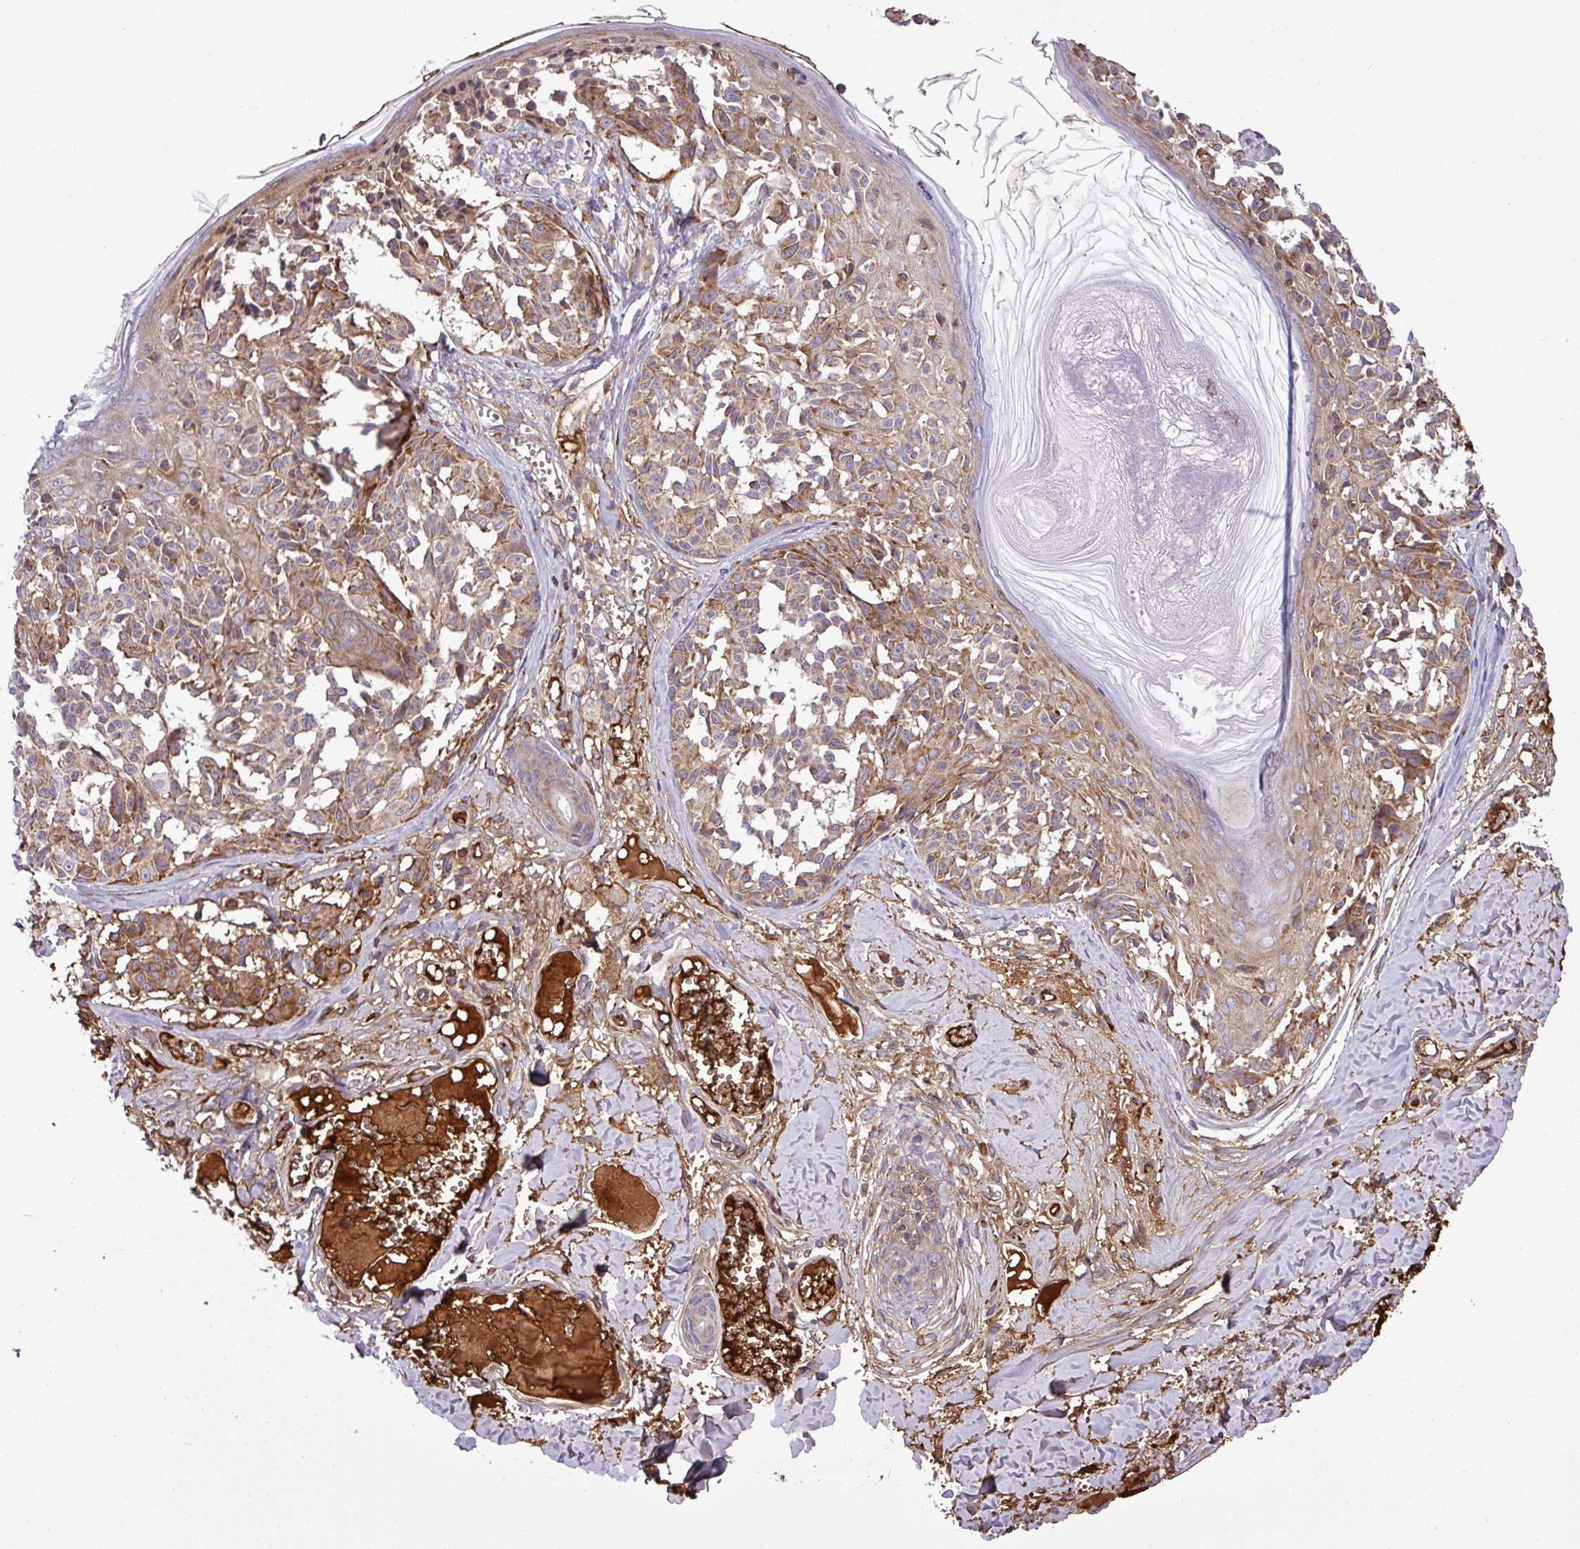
{"staining": {"intensity": "moderate", "quantity": ">75%", "location": "cytoplasmic/membranous"}, "tissue": "melanoma", "cell_type": "Tumor cells", "image_type": "cancer", "snomed": [{"axis": "morphology", "description": "Malignant melanoma, NOS"}, {"axis": "topography", "description": "Skin"}], "caption": "Brown immunohistochemical staining in melanoma demonstrates moderate cytoplasmic/membranous expression in about >75% of tumor cells.", "gene": "CWH43", "patient": {"sex": "female", "age": 43}}